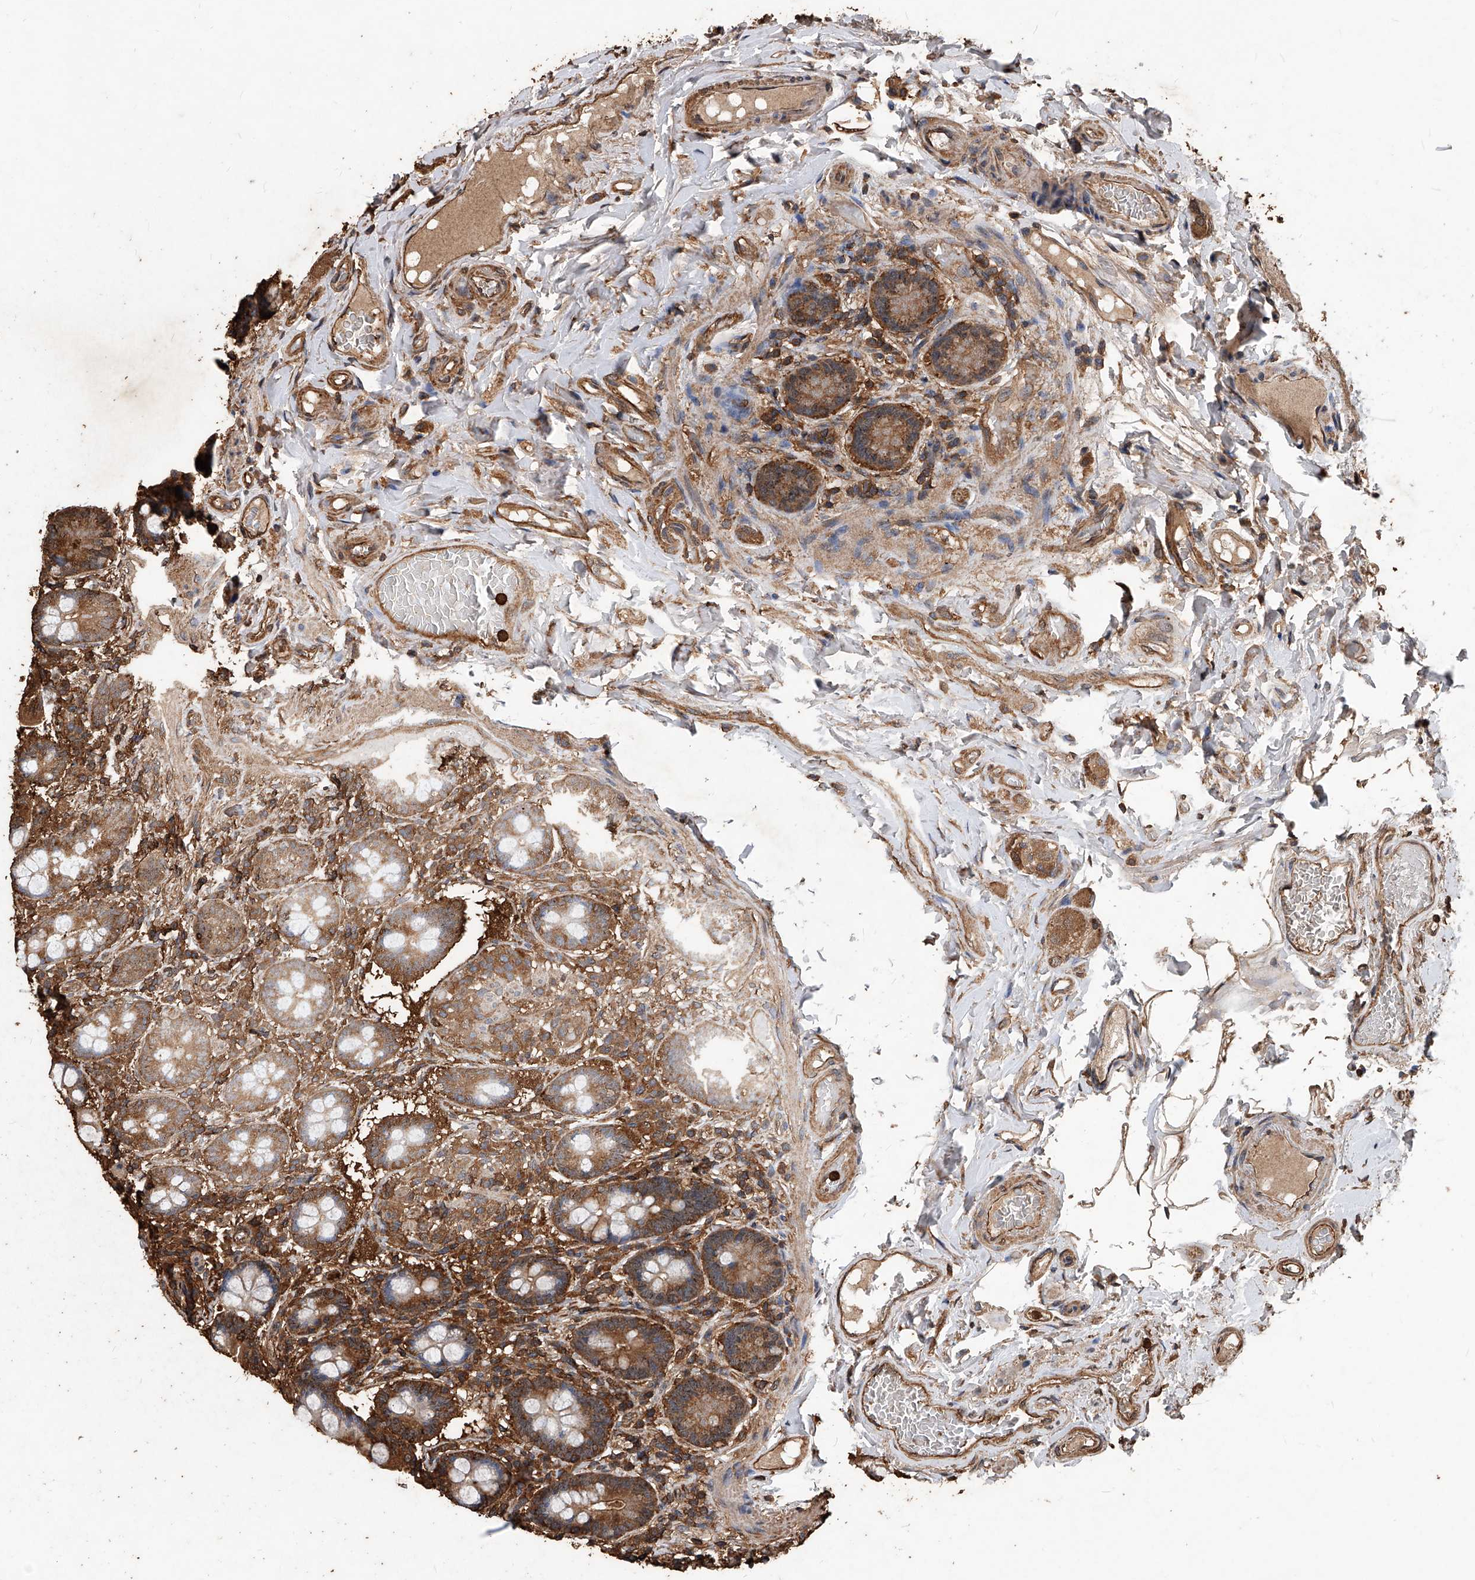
{"staining": {"intensity": "moderate", "quantity": ">75%", "location": "cytoplasmic/membranous"}, "tissue": "small intestine", "cell_type": "Glandular cells", "image_type": "normal", "snomed": [{"axis": "morphology", "description": "Normal tissue, NOS"}, {"axis": "topography", "description": "Small intestine"}], "caption": "Benign small intestine shows moderate cytoplasmic/membranous positivity in approximately >75% of glandular cells The protein of interest is shown in brown color, while the nuclei are stained blue..", "gene": "UCP2", "patient": {"sex": "female", "age": 64}}